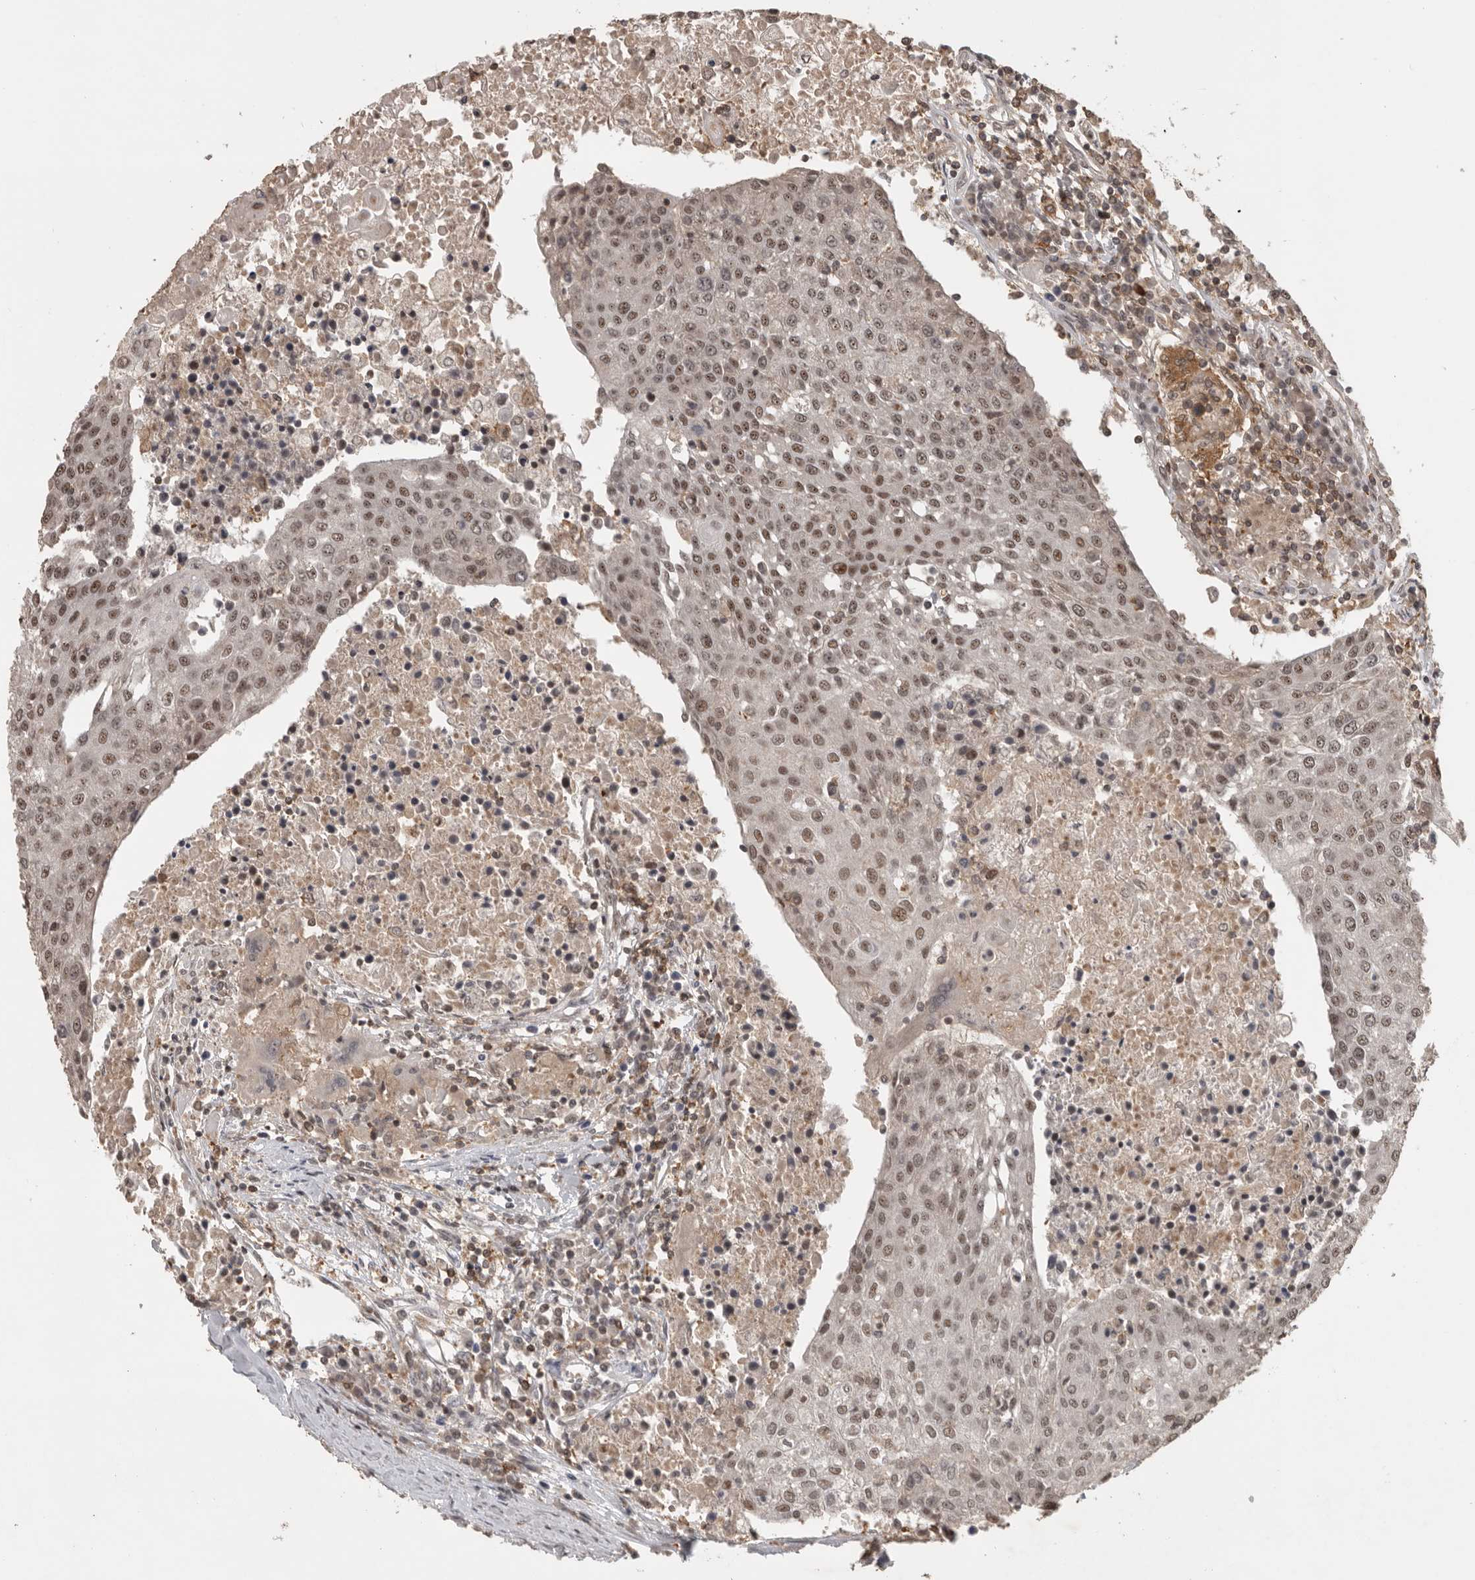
{"staining": {"intensity": "weak", "quantity": ">75%", "location": "nuclear"}, "tissue": "urothelial cancer", "cell_type": "Tumor cells", "image_type": "cancer", "snomed": [{"axis": "morphology", "description": "Urothelial carcinoma, High grade"}, {"axis": "topography", "description": "Urinary bladder"}], "caption": "Tumor cells demonstrate low levels of weak nuclear staining in about >75% of cells in urothelial carcinoma (high-grade).", "gene": "CBLL1", "patient": {"sex": "female", "age": 85}}